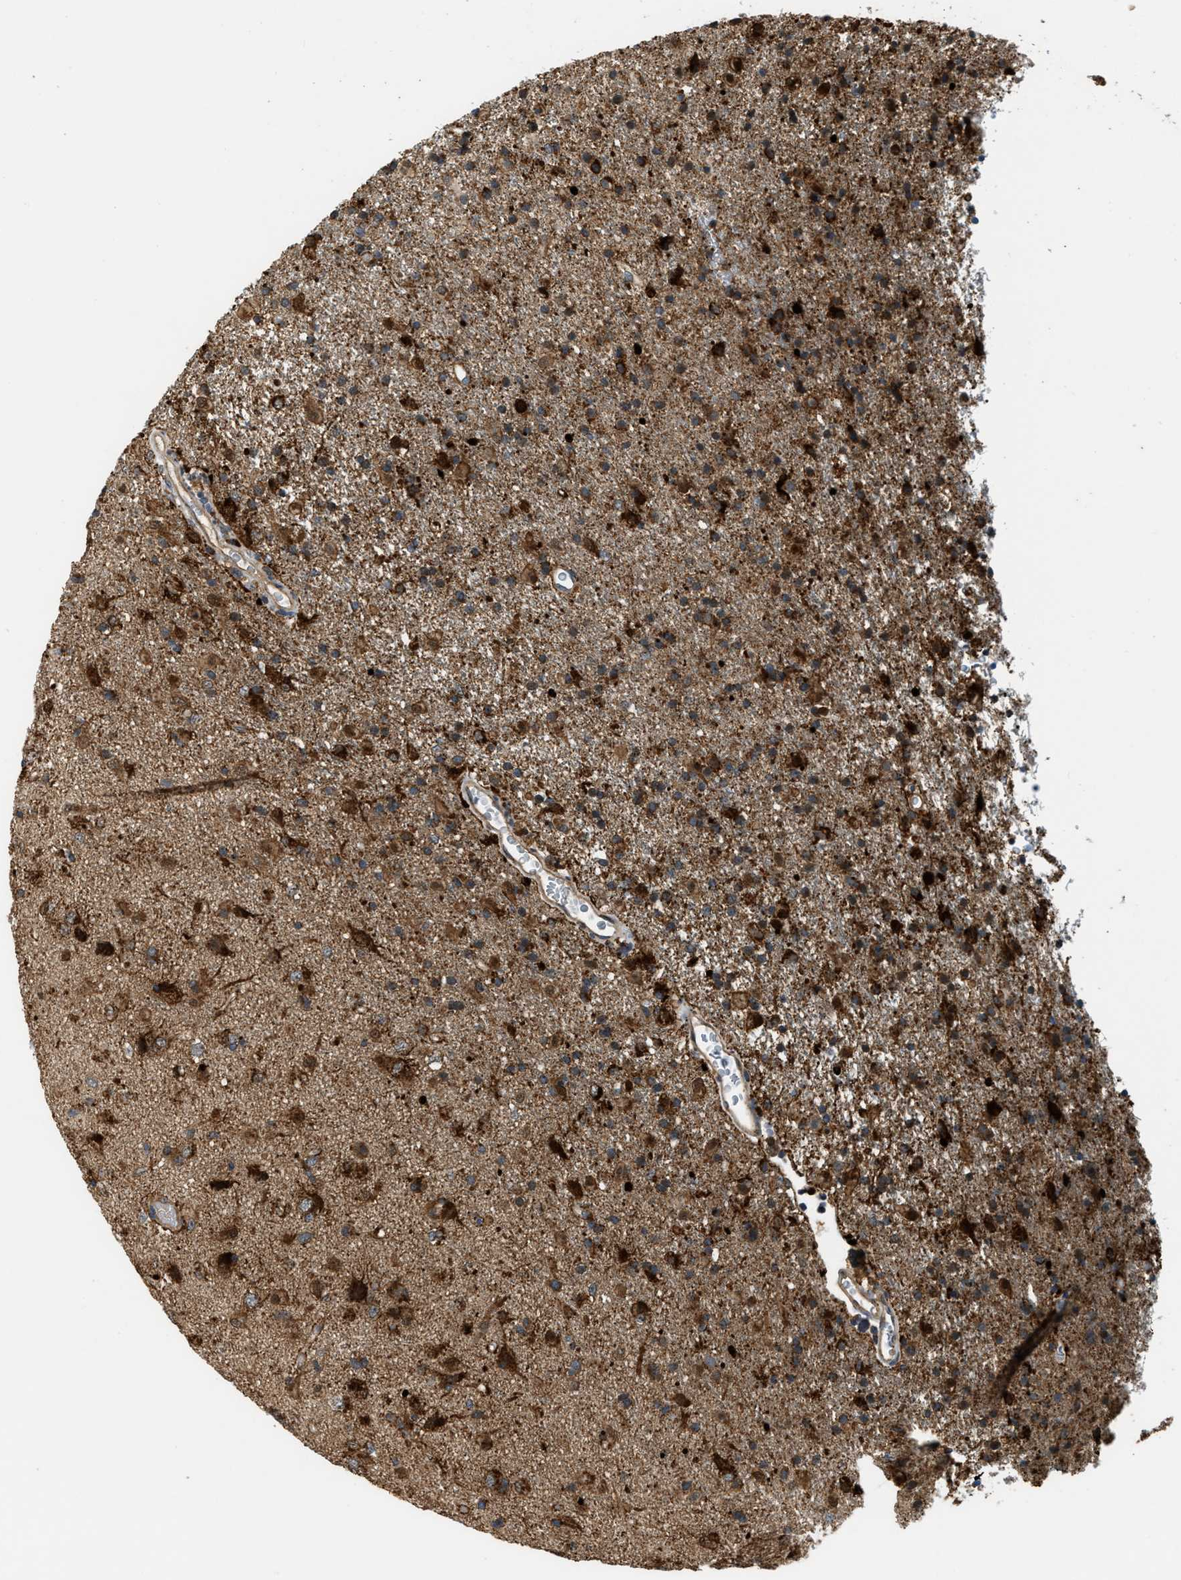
{"staining": {"intensity": "moderate", "quantity": ">75%", "location": "cytoplasmic/membranous"}, "tissue": "glioma", "cell_type": "Tumor cells", "image_type": "cancer", "snomed": [{"axis": "morphology", "description": "Glioma, malignant, Low grade"}, {"axis": "topography", "description": "Brain"}], "caption": "There is medium levels of moderate cytoplasmic/membranous positivity in tumor cells of glioma, as demonstrated by immunohistochemical staining (brown color).", "gene": "STARD3NL", "patient": {"sex": "male", "age": 65}}